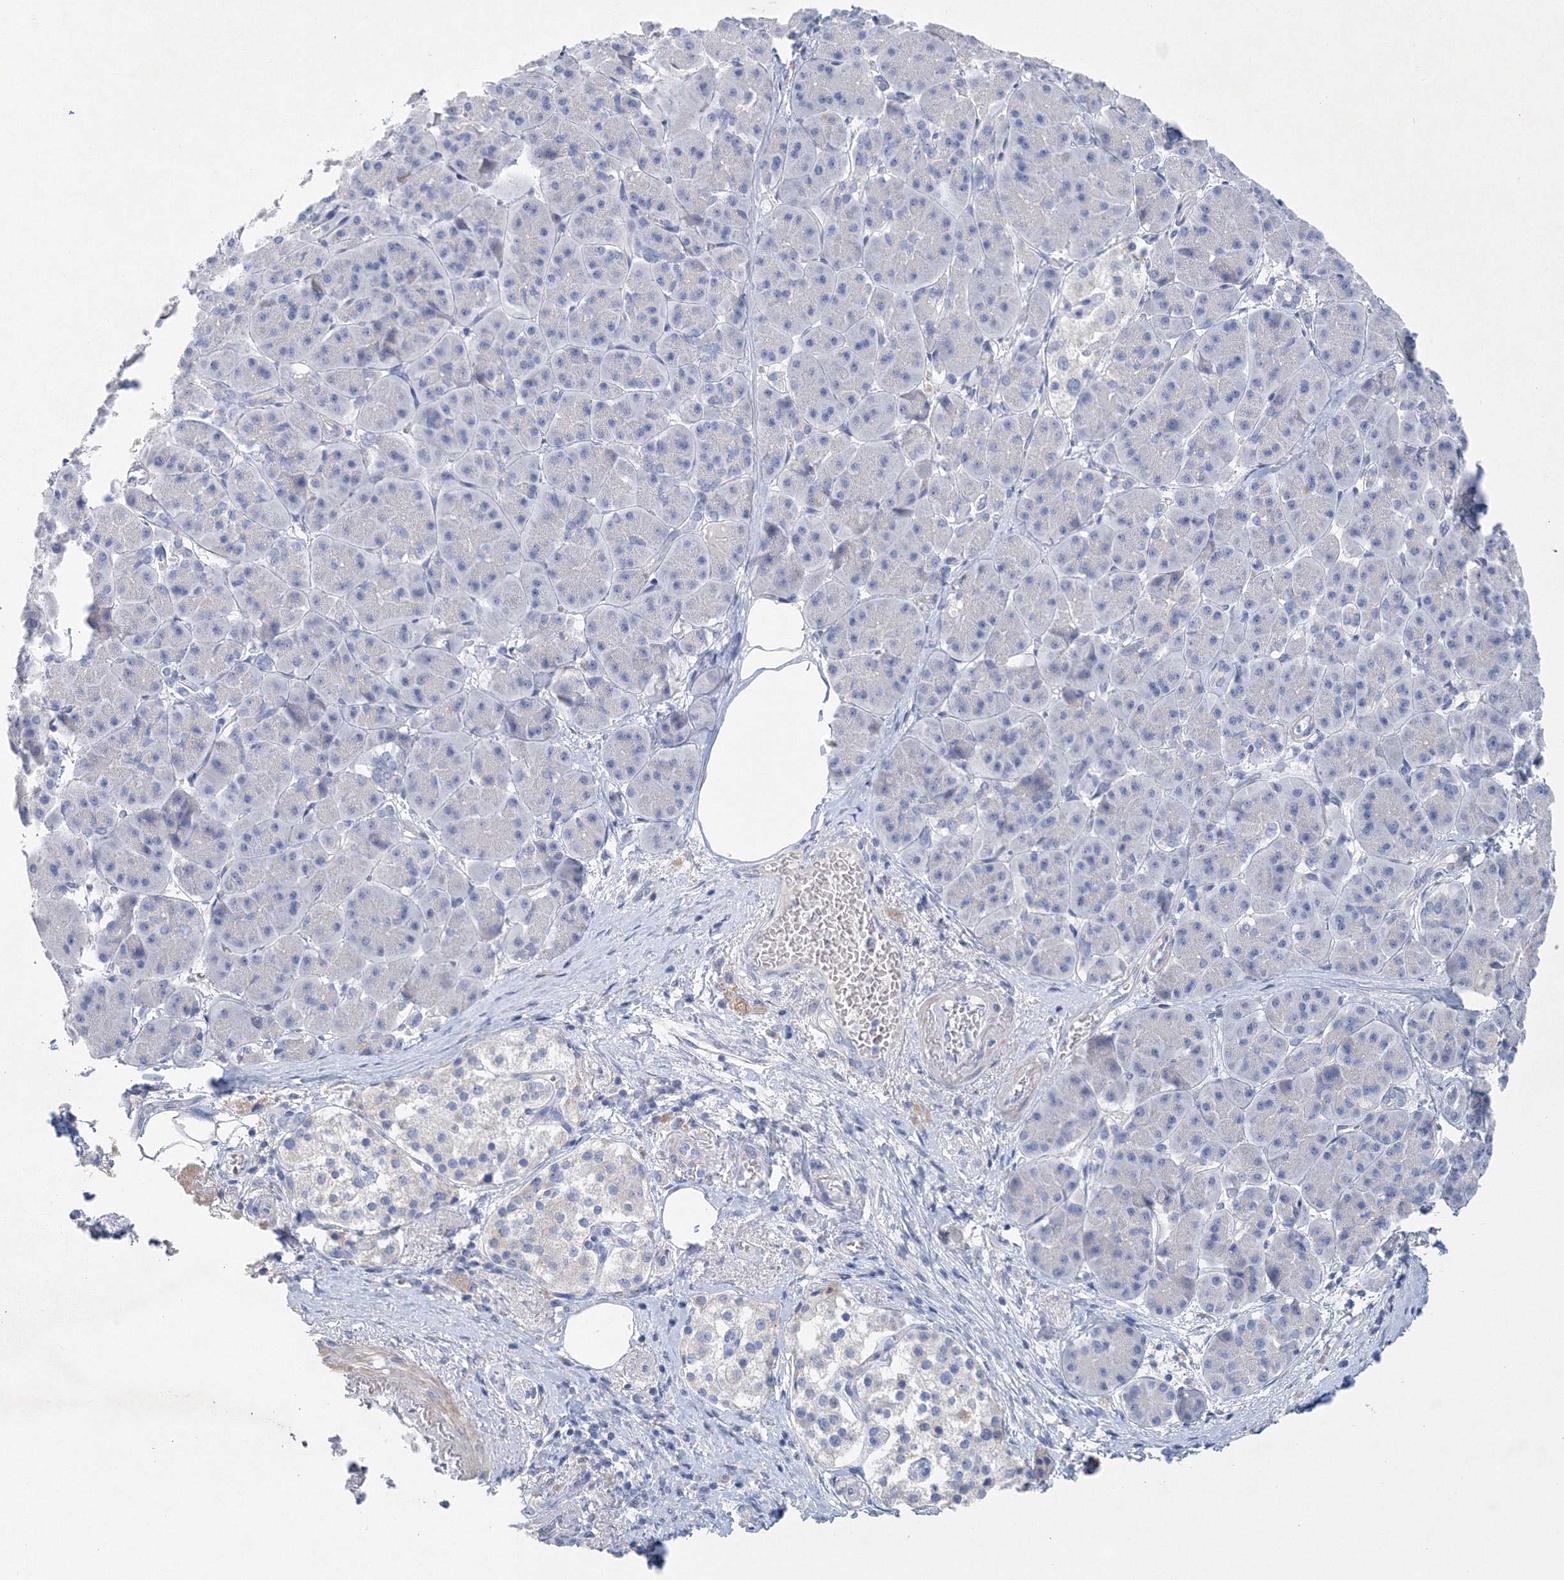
{"staining": {"intensity": "negative", "quantity": "none", "location": "none"}, "tissue": "pancreatic cancer", "cell_type": "Tumor cells", "image_type": "cancer", "snomed": [{"axis": "morphology", "description": "Normal tissue, NOS"}, {"axis": "morphology", "description": "Adenocarcinoma, NOS"}, {"axis": "topography", "description": "Pancreas"}], "caption": "Immunohistochemistry image of pancreatic cancer (adenocarcinoma) stained for a protein (brown), which shows no expression in tumor cells.", "gene": "OSBPL6", "patient": {"sex": "female", "age": 68}}